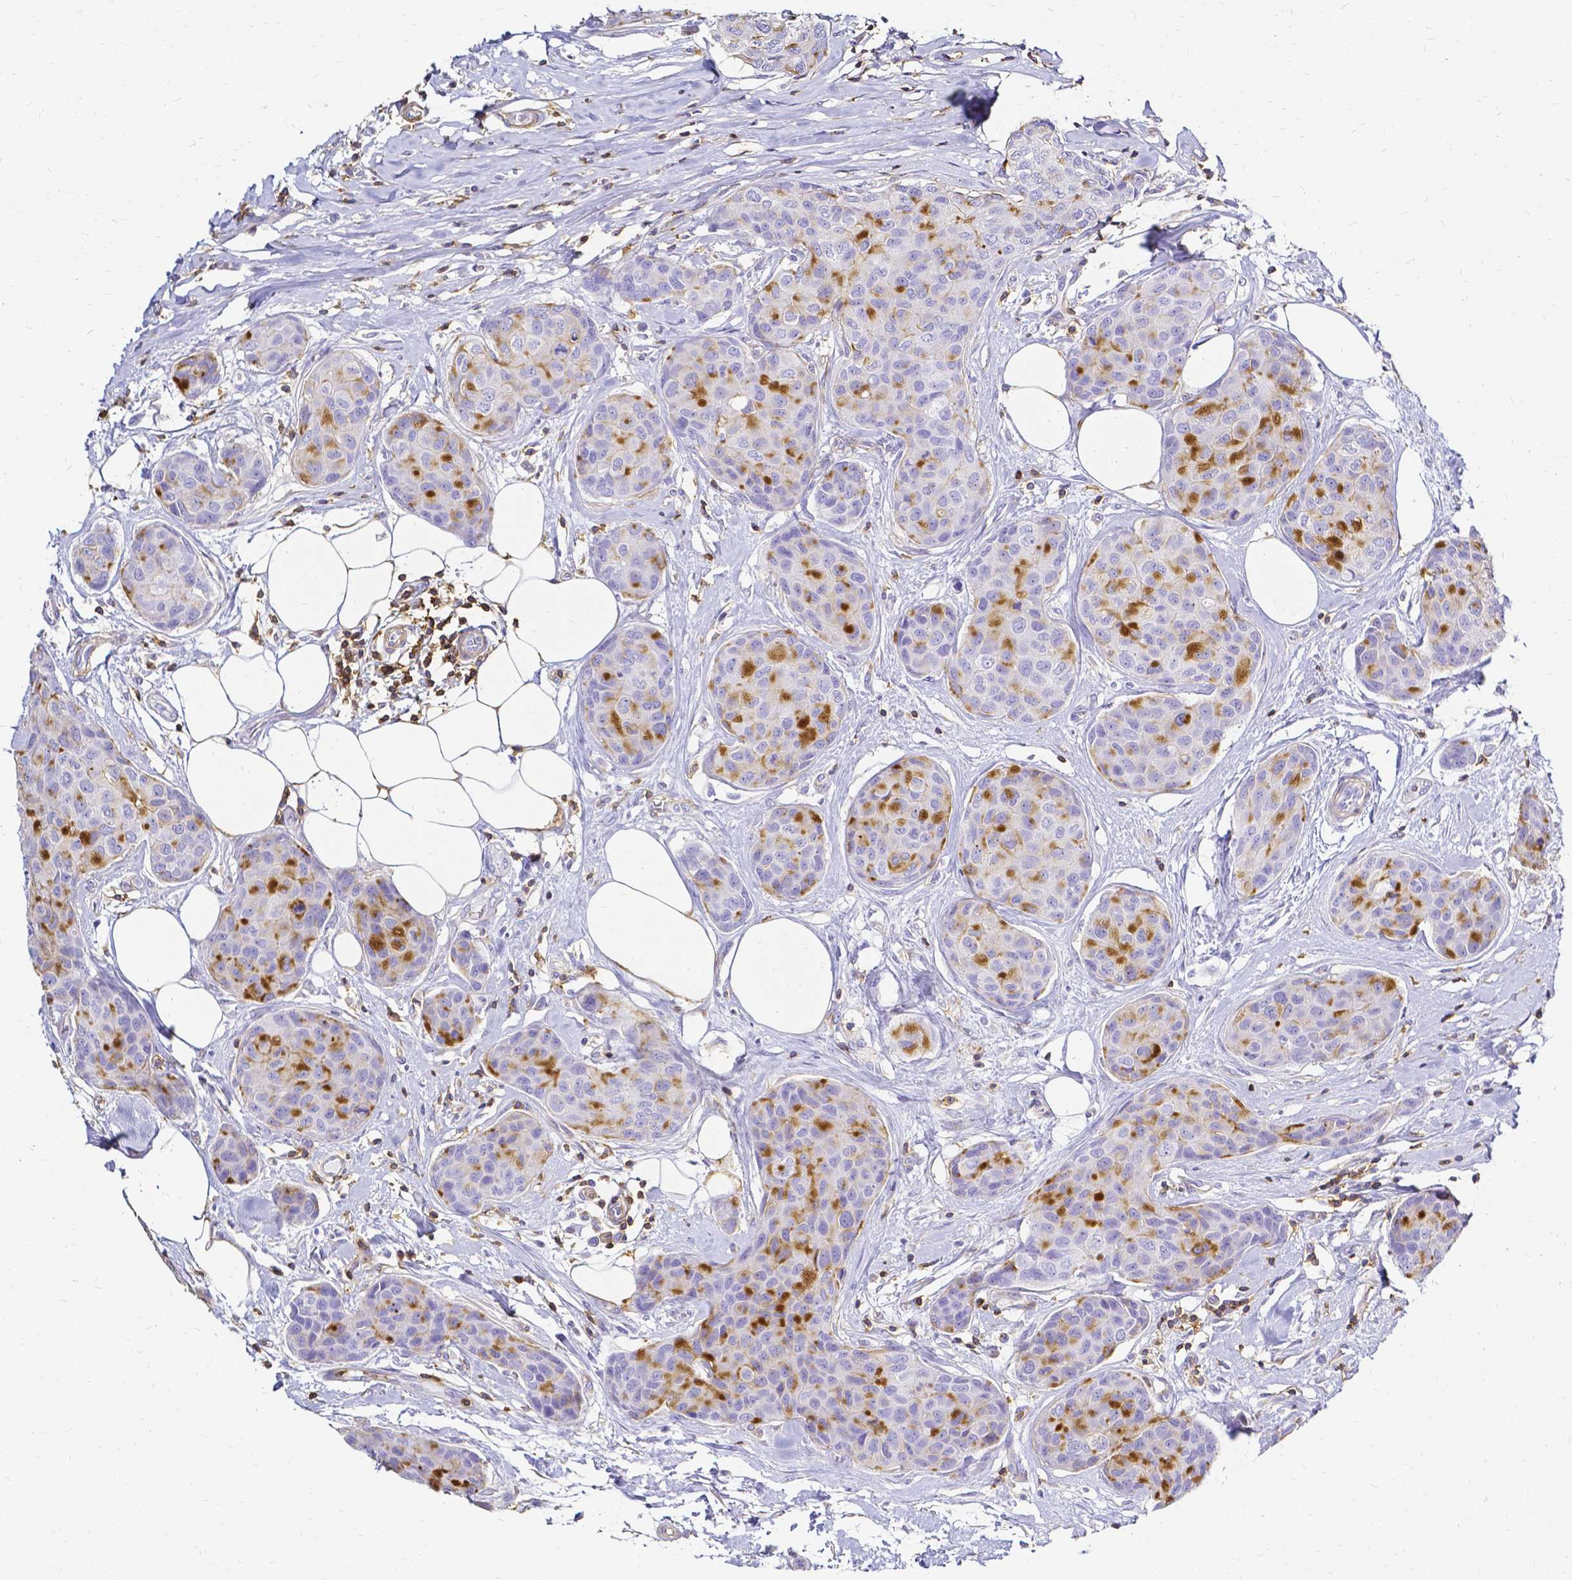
{"staining": {"intensity": "strong", "quantity": "25%-75%", "location": "cytoplasmic/membranous"}, "tissue": "breast cancer", "cell_type": "Tumor cells", "image_type": "cancer", "snomed": [{"axis": "morphology", "description": "Duct carcinoma"}, {"axis": "topography", "description": "Breast"}], "caption": "Human breast cancer stained for a protein (brown) exhibits strong cytoplasmic/membranous positive expression in approximately 25%-75% of tumor cells.", "gene": "HSPA12A", "patient": {"sex": "female", "age": 80}}